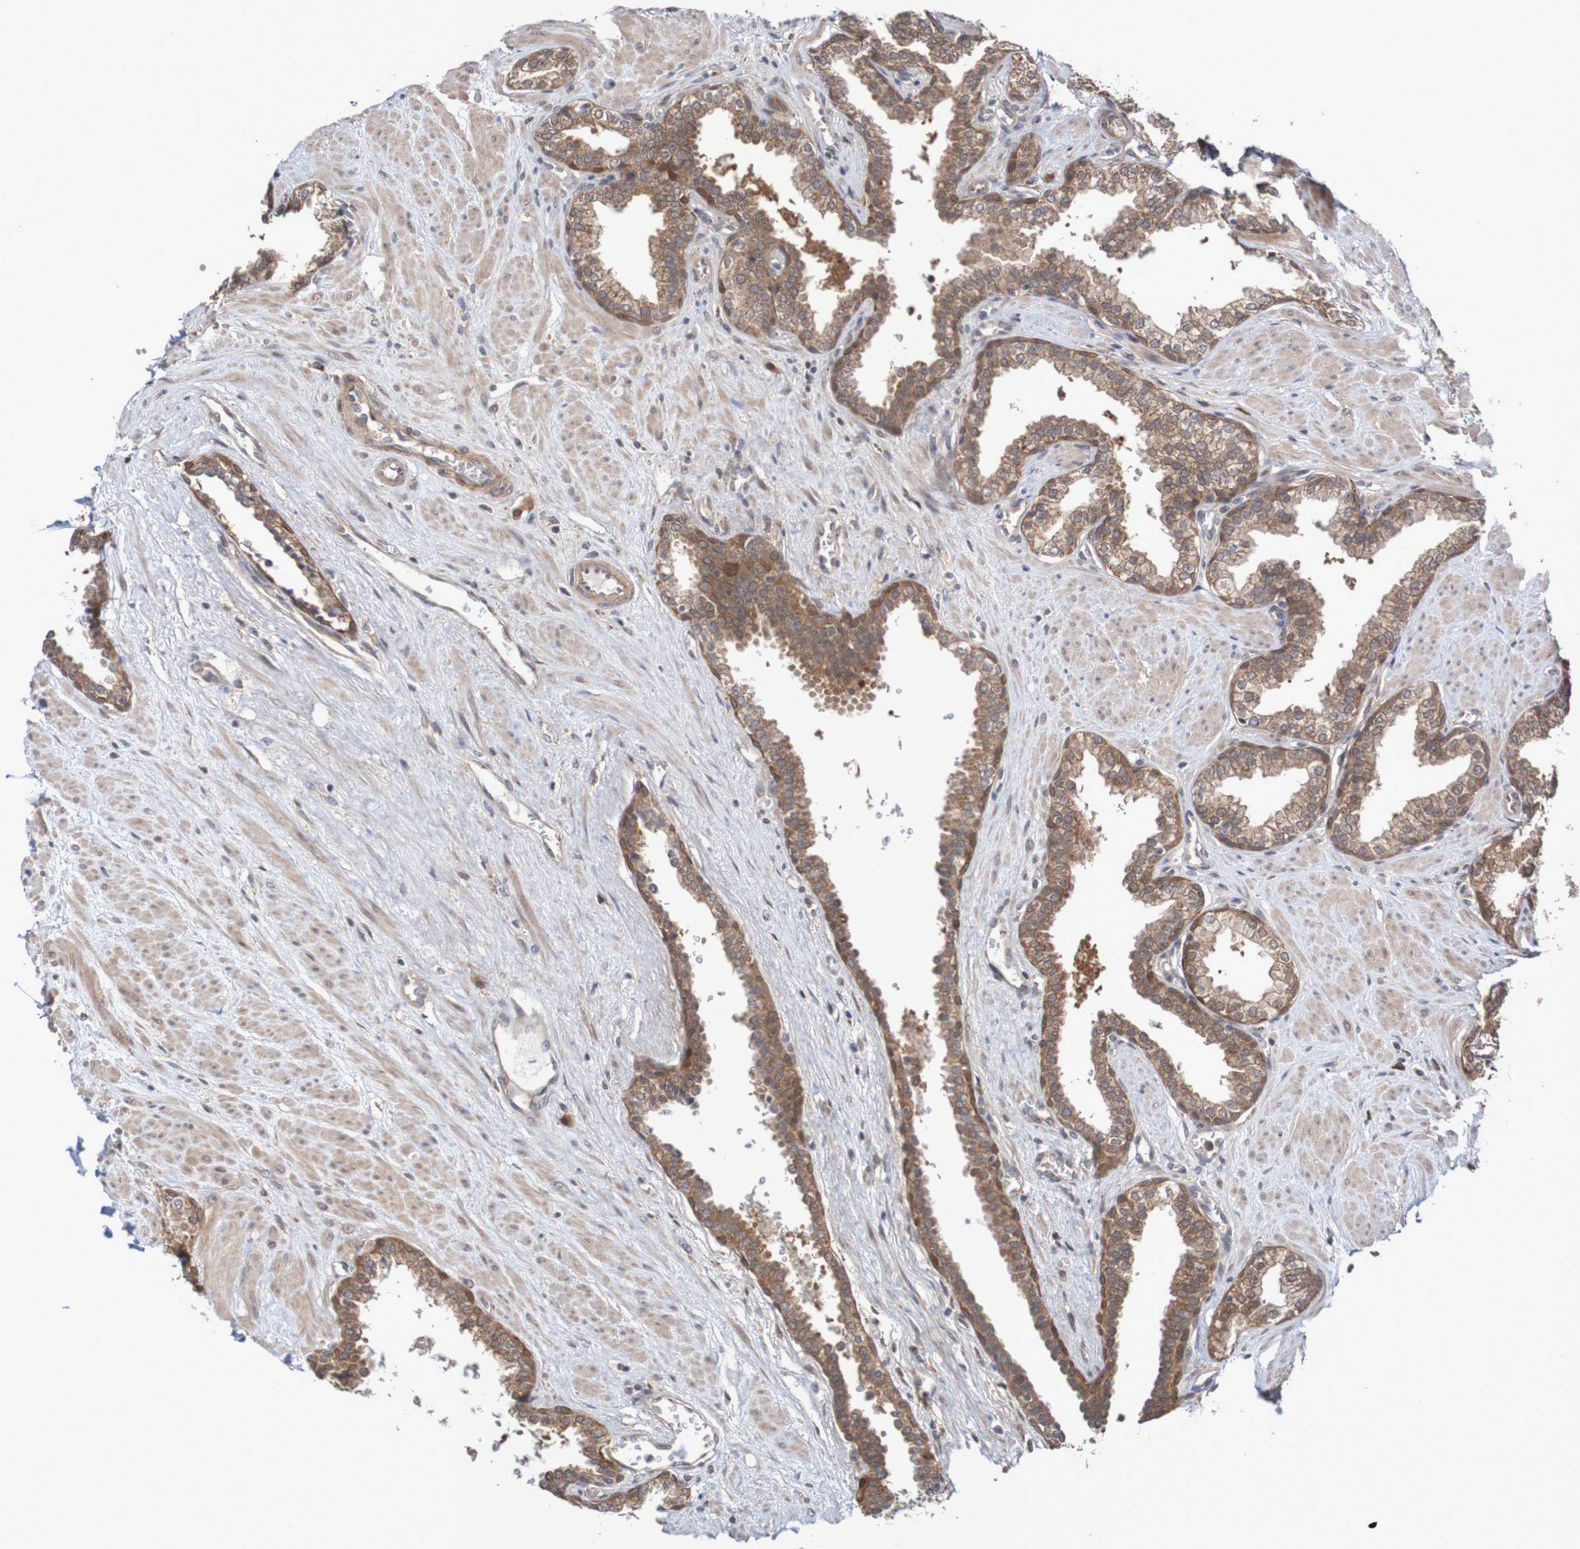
{"staining": {"intensity": "moderate", "quantity": ">75%", "location": "cytoplasmic/membranous"}, "tissue": "prostate", "cell_type": "Glandular cells", "image_type": "normal", "snomed": [{"axis": "morphology", "description": "Normal tissue, NOS"}, {"axis": "topography", "description": "Prostate"}], "caption": "Immunohistochemical staining of unremarkable human prostate demonstrates >75% levels of moderate cytoplasmic/membranous protein positivity in about >75% of glandular cells.", "gene": "PHPT1", "patient": {"sex": "male", "age": 51}}